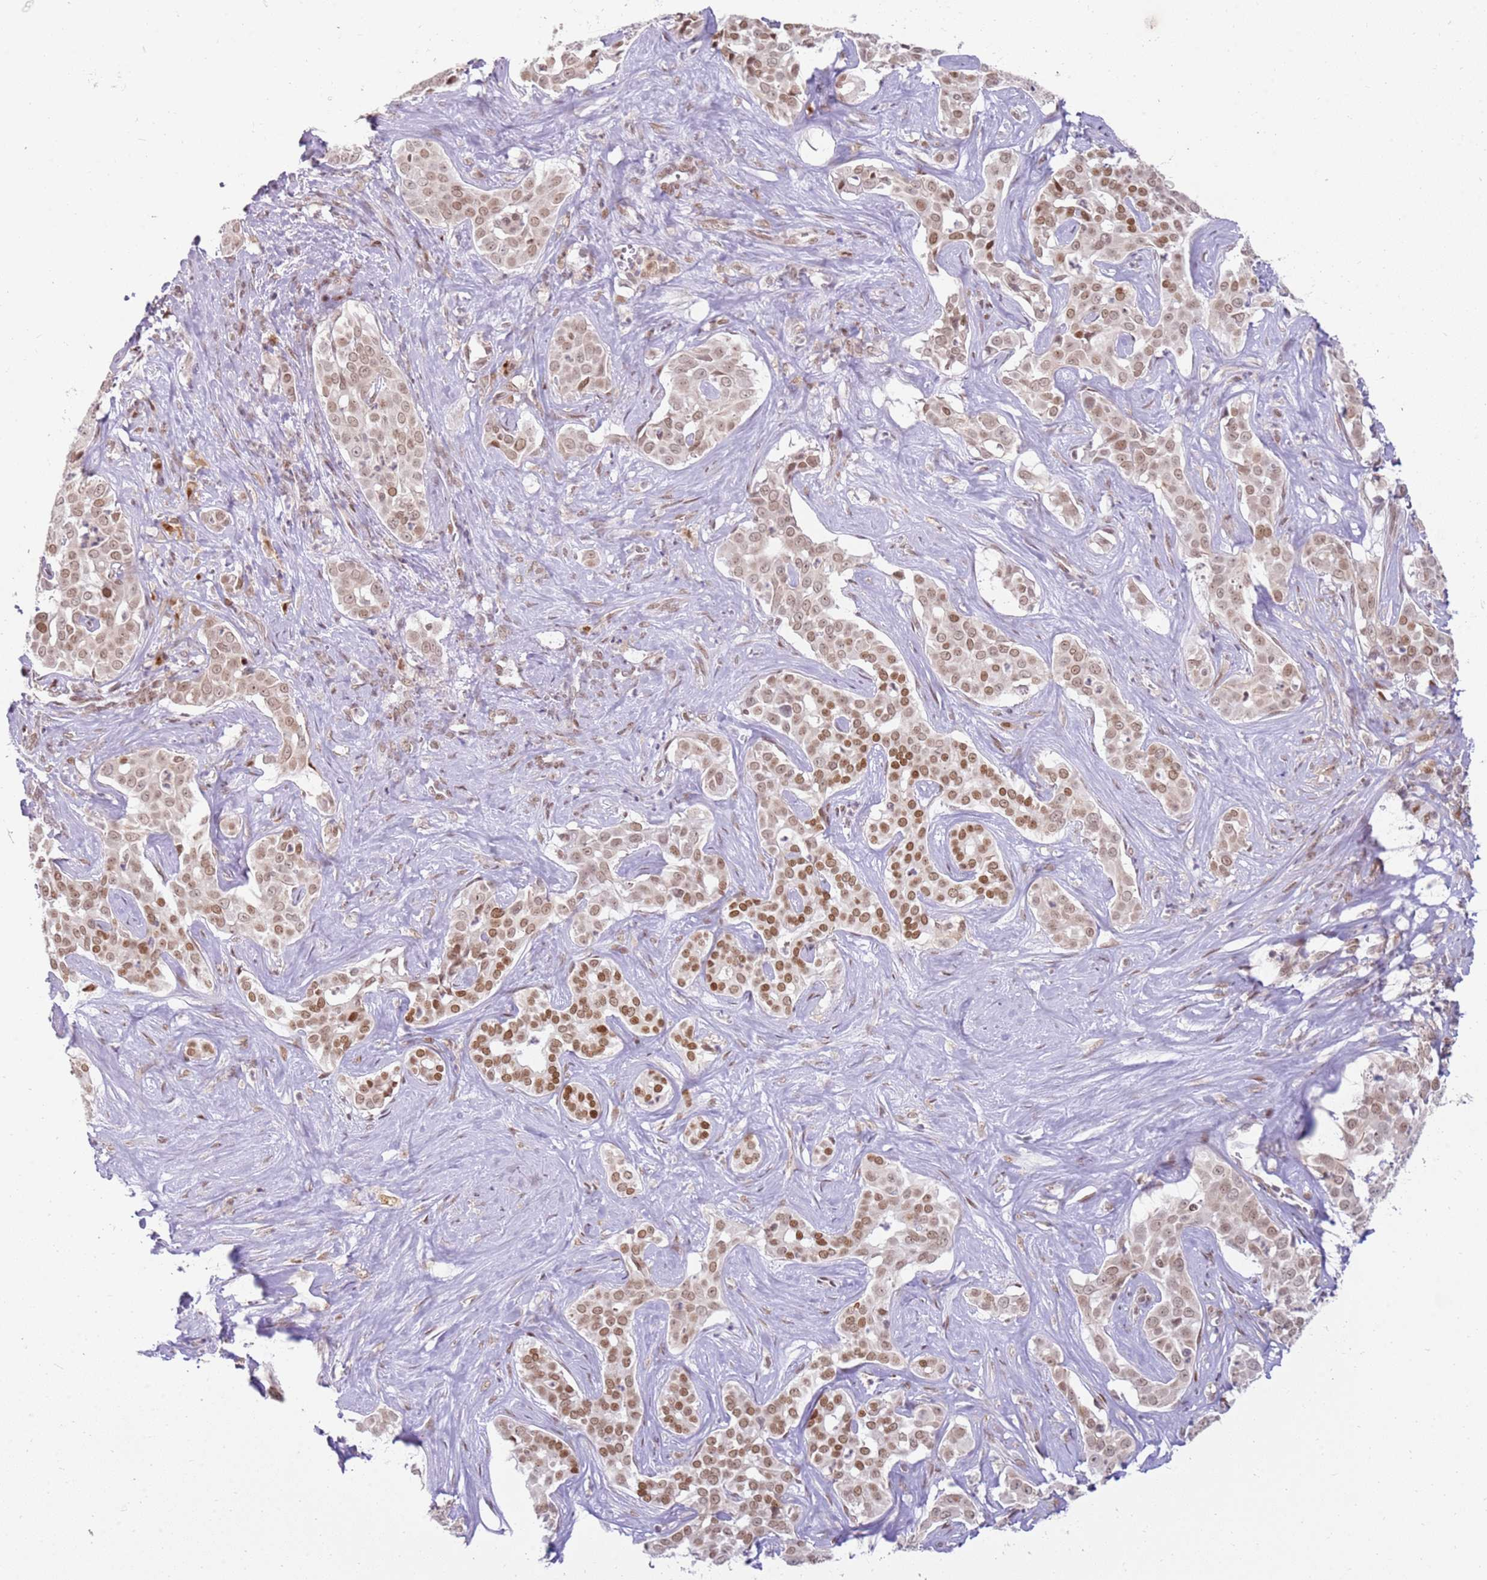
{"staining": {"intensity": "moderate", "quantity": ">75%", "location": "nuclear"}, "tissue": "liver cancer", "cell_type": "Tumor cells", "image_type": "cancer", "snomed": [{"axis": "morphology", "description": "Cholangiocarcinoma"}, {"axis": "topography", "description": "Liver"}], "caption": "Liver cholangiocarcinoma stained for a protein demonstrates moderate nuclear positivity in tumor cells.", "gene": "PHC2", "patient": {"sex": "male", "age": 67}}